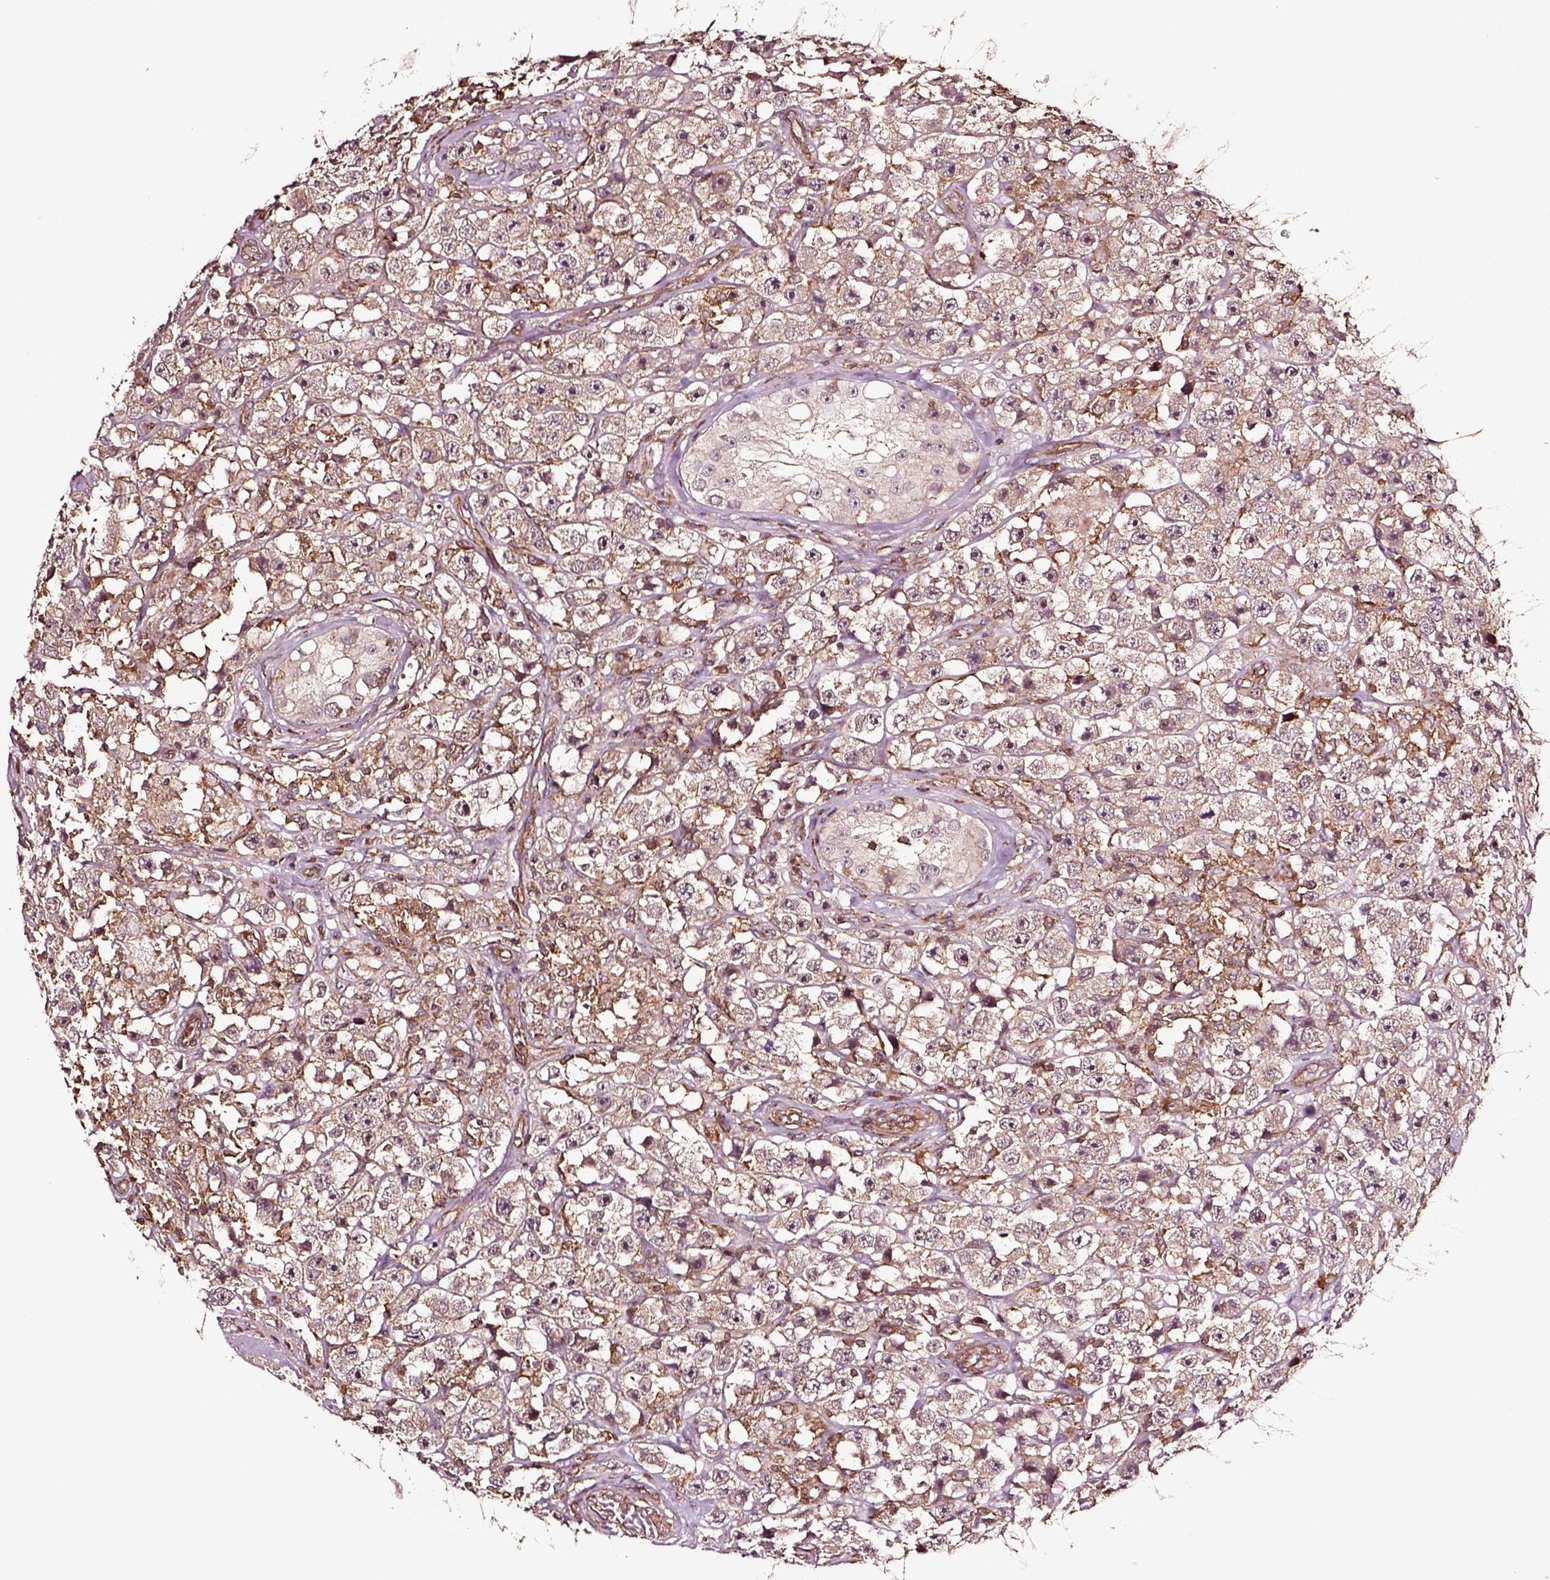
{"staining": {"intensity": "moderate", "quantity": ">75%", "location": "cytoplasmic/membranous"}, "tissue": "testis cancer", "cell_type": "Tumor cells", "image_type": "cancer", "snomed": [{"axis": "morphology", "description": "Seminoma, NOS"}, {"axis": "topography", "description": "Testis"}], "caption": "Seminoma (testis) stained for a protein (brown) reveals moderate cytoplasmic/membranous positive staining in about >75% of tumor cells.", "gene": "RASSF5", "patient": {"sex": "male", "age": 45}}